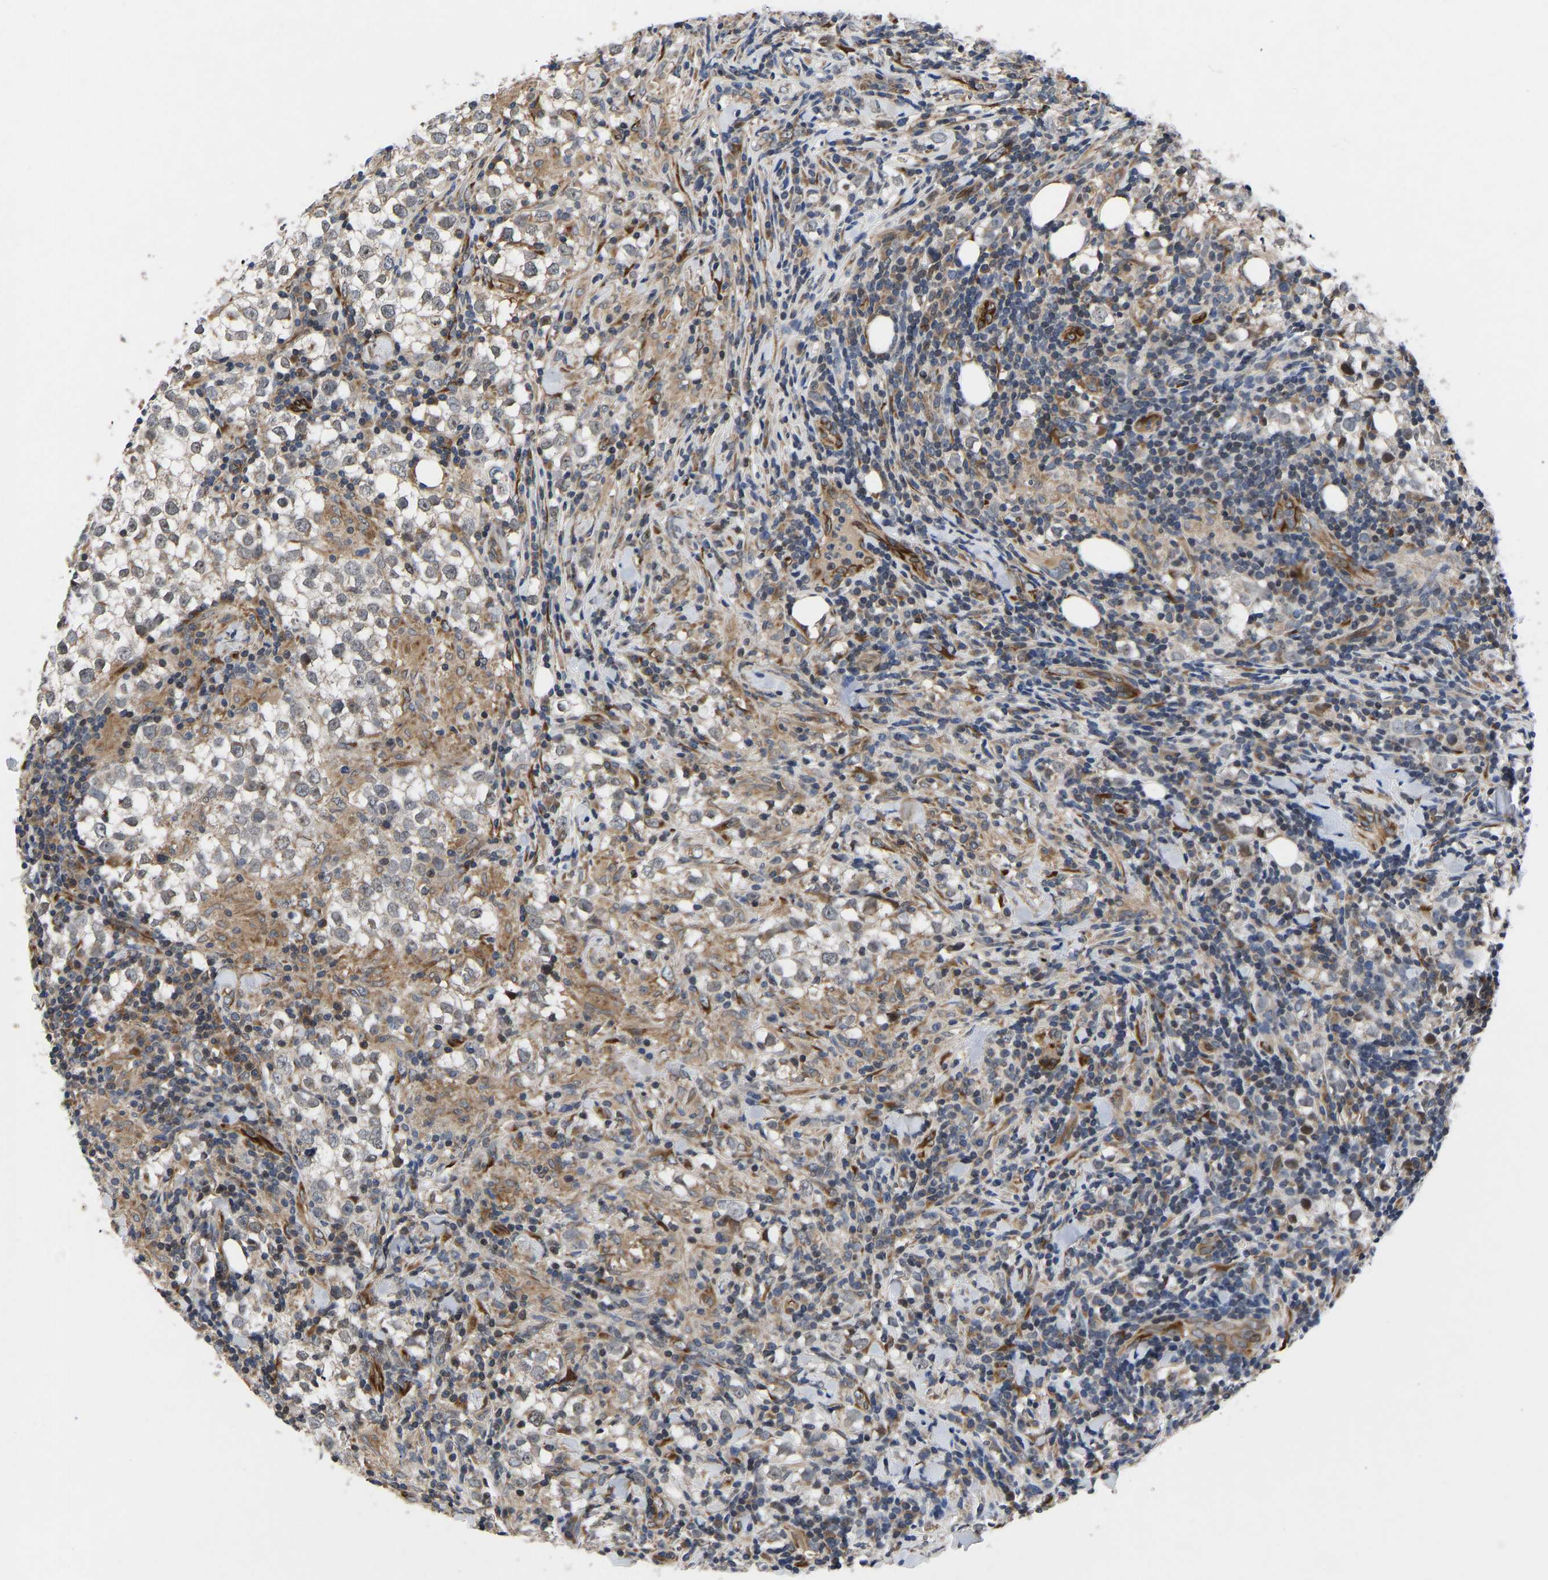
{"staining": {"intensity": "weak", "quantity": "<25%", "location": "cytoplasmic/membranous"}, "tissue": "testis cancer", "cell_type": "Tumor cells", "image_type": "cancer", "snomed": [{"axis": "morphology", "description": "Seminoma, NOS"}, {"axis": "morphology", "description": "Carcinoma, Embryonal, NOS"}, {"axis": "topography", "description": "Testis"}], "caption": "A micrograph of human testis cancer is negative for staining in tumor cells.", "gene": "FRRS1", "patient": {"sex": "male", "age": 36}}